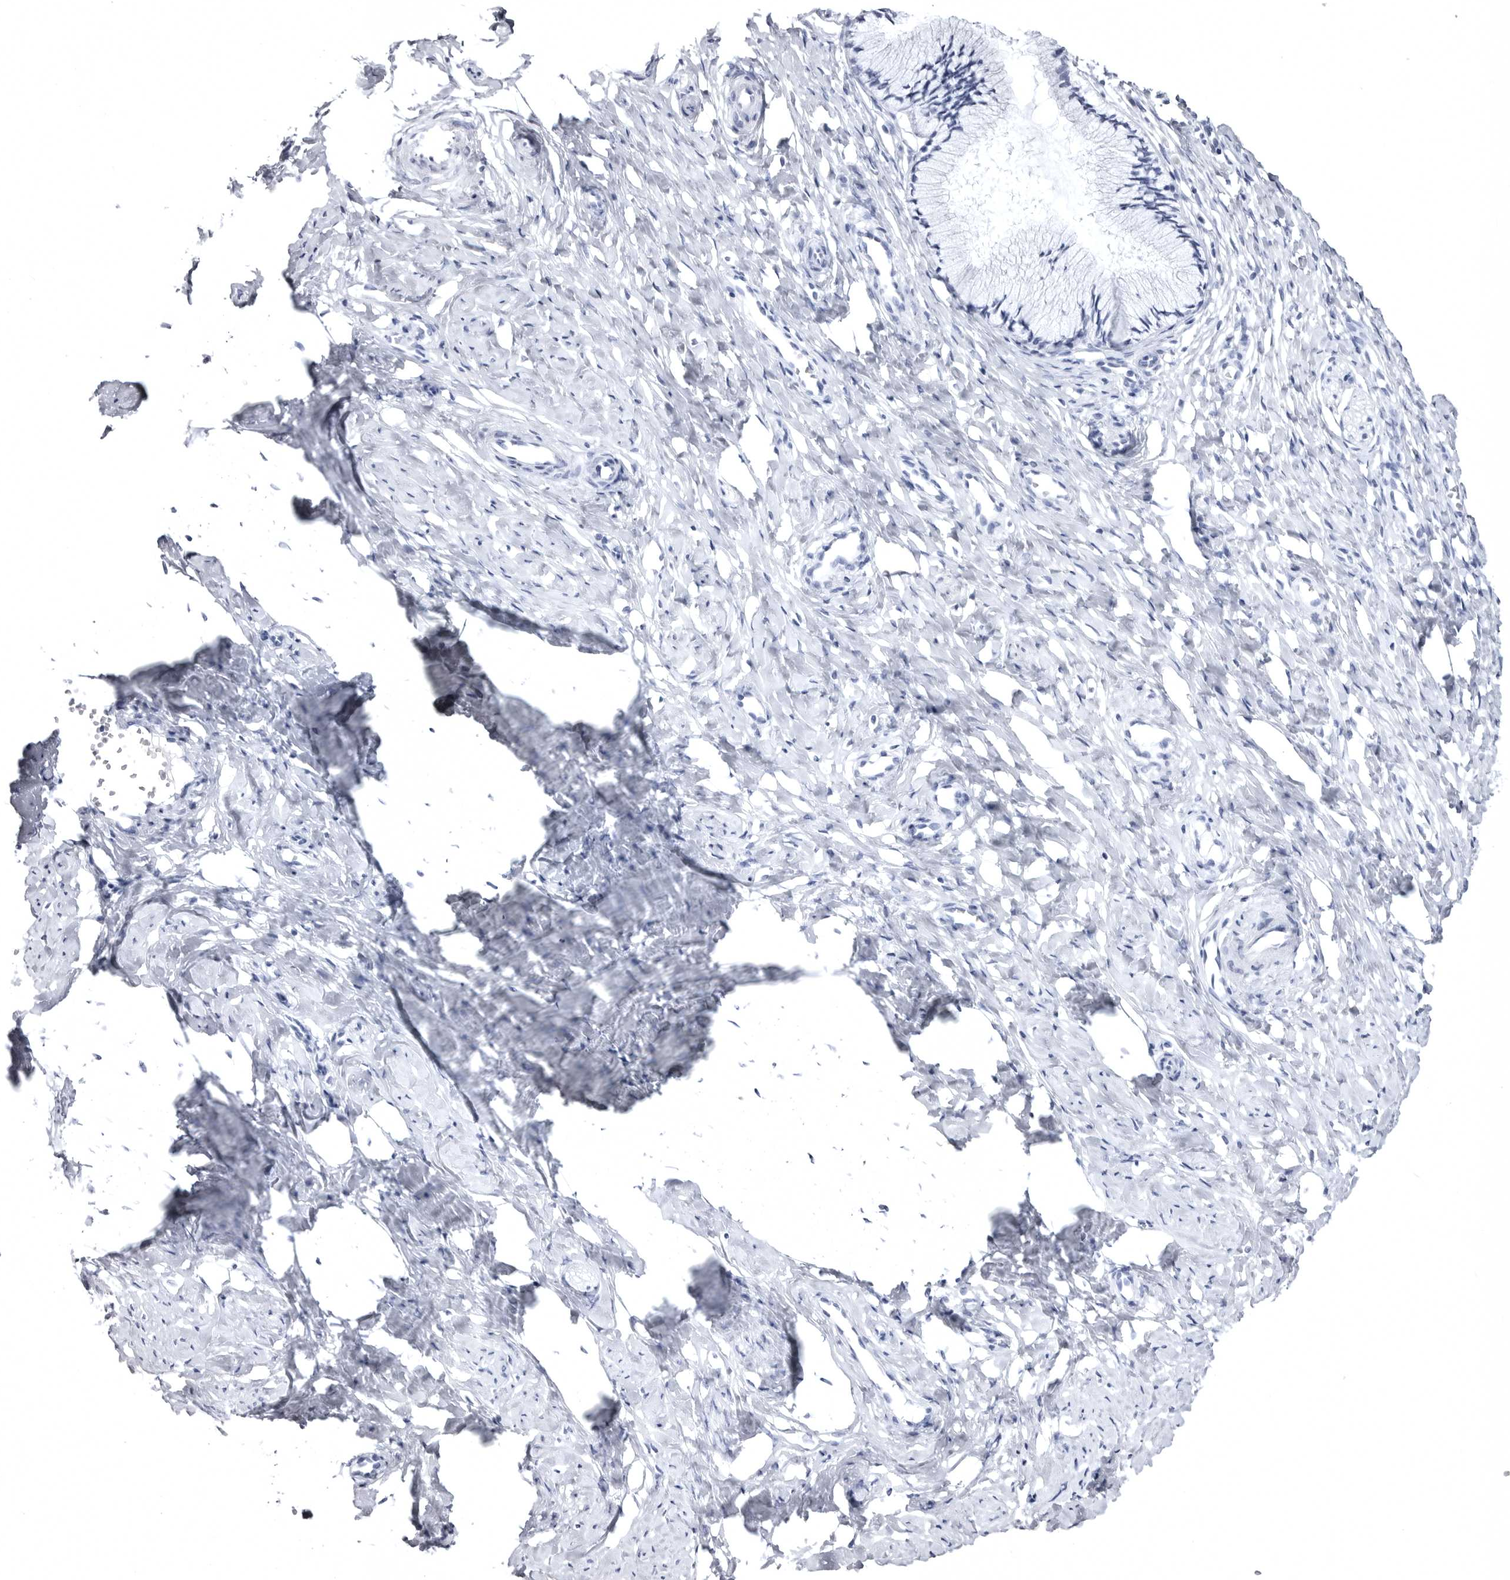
{"staining": {"intensity": "negative", "quantity": "none", "location": "none"}, "tissue": "cervix", "cell_type": "Glandular cells", "image_type": "normal", "snomed": [{"axis": "morphology", "description": "Normal tissue, NOS"}, {"axis": "topography", "description": "Cervix"}], "caption": "Immunohistochemistry of normal human cervix shows no staining in glandular cells.", "gene": "STAP2", "patient": {"sex": "female", "age": 27}}